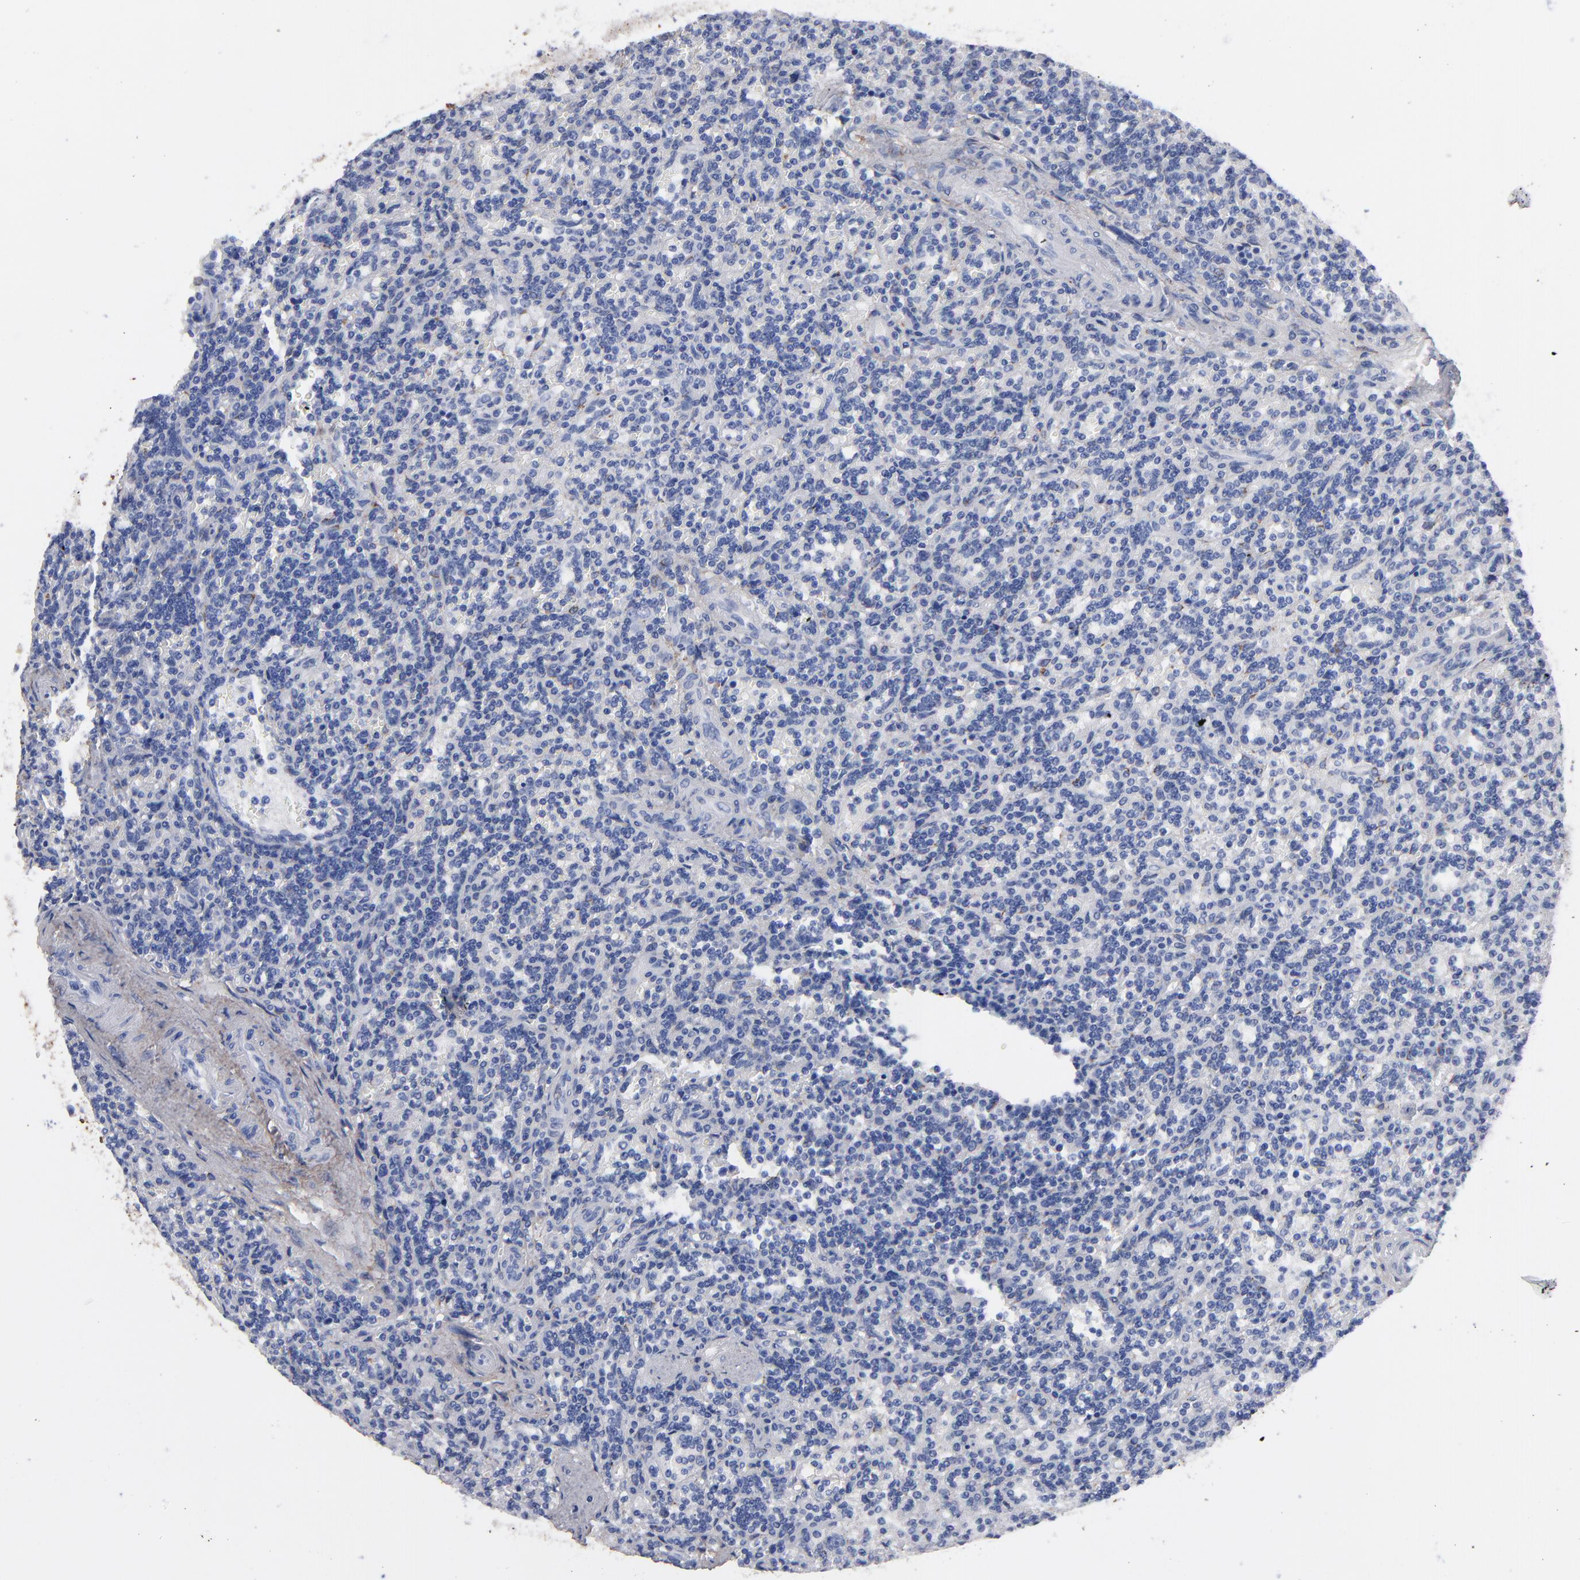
{"staining": {"intensity": "negative", "quantity": "none", "location": "none"}, "tissue": "lymphoma", "cell_type": "Tumor cells", "image_type": "cancer", "snomed": [{"axis": "morphology", "description": "Malignant lymphoma, non-Hodgkin's type, Low grade"}, {"axis": "topography", "description": "Spleen"}], "caption": "An immunohistochemistry (IHC) image of lymphoma is shown. There is no staining in tumor cells of lymphoma.", "gene": "EMILIN1", "patient": {"sex": "male", "age": 73}}